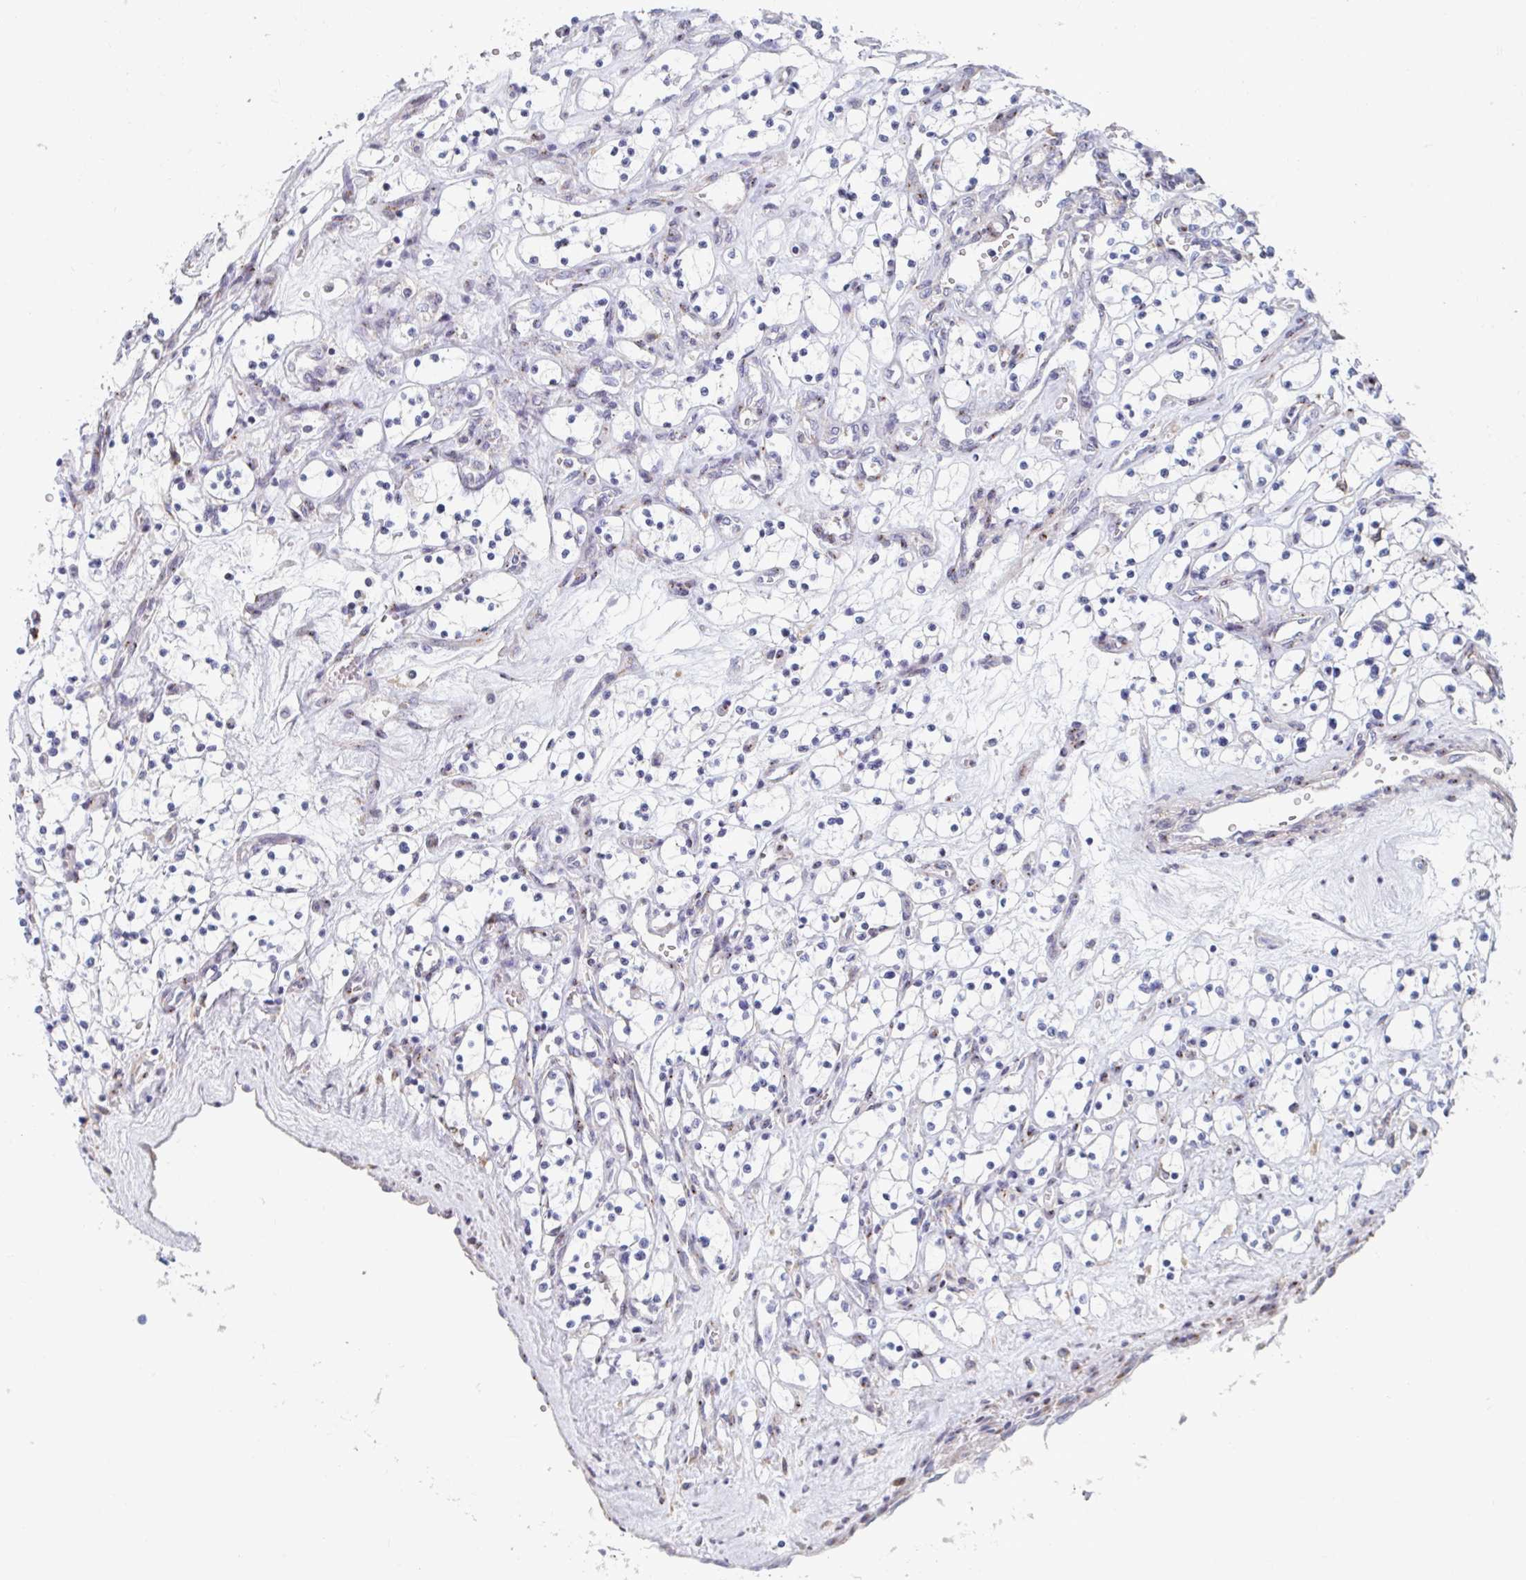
{"staining": {"intensity": "negative", "quantity": "none", "location": "none"}, "tissue": "renal cancer", "cell_type": "Tumor cells", "image_type": "cancer", "snomed": [{"axis": "morphology", "description": "Adenocarcinoma, NOS"}, {"axis": "topography", "description": "Kidney"}], "caption": "IHC histopathology image of neoplastic tissue: human renal cancer stained with DAB demonstrates no significant protein positivity in tumor cells.", "gene": "PSMG1", "patient": {"sex": "female", "age": 69}}